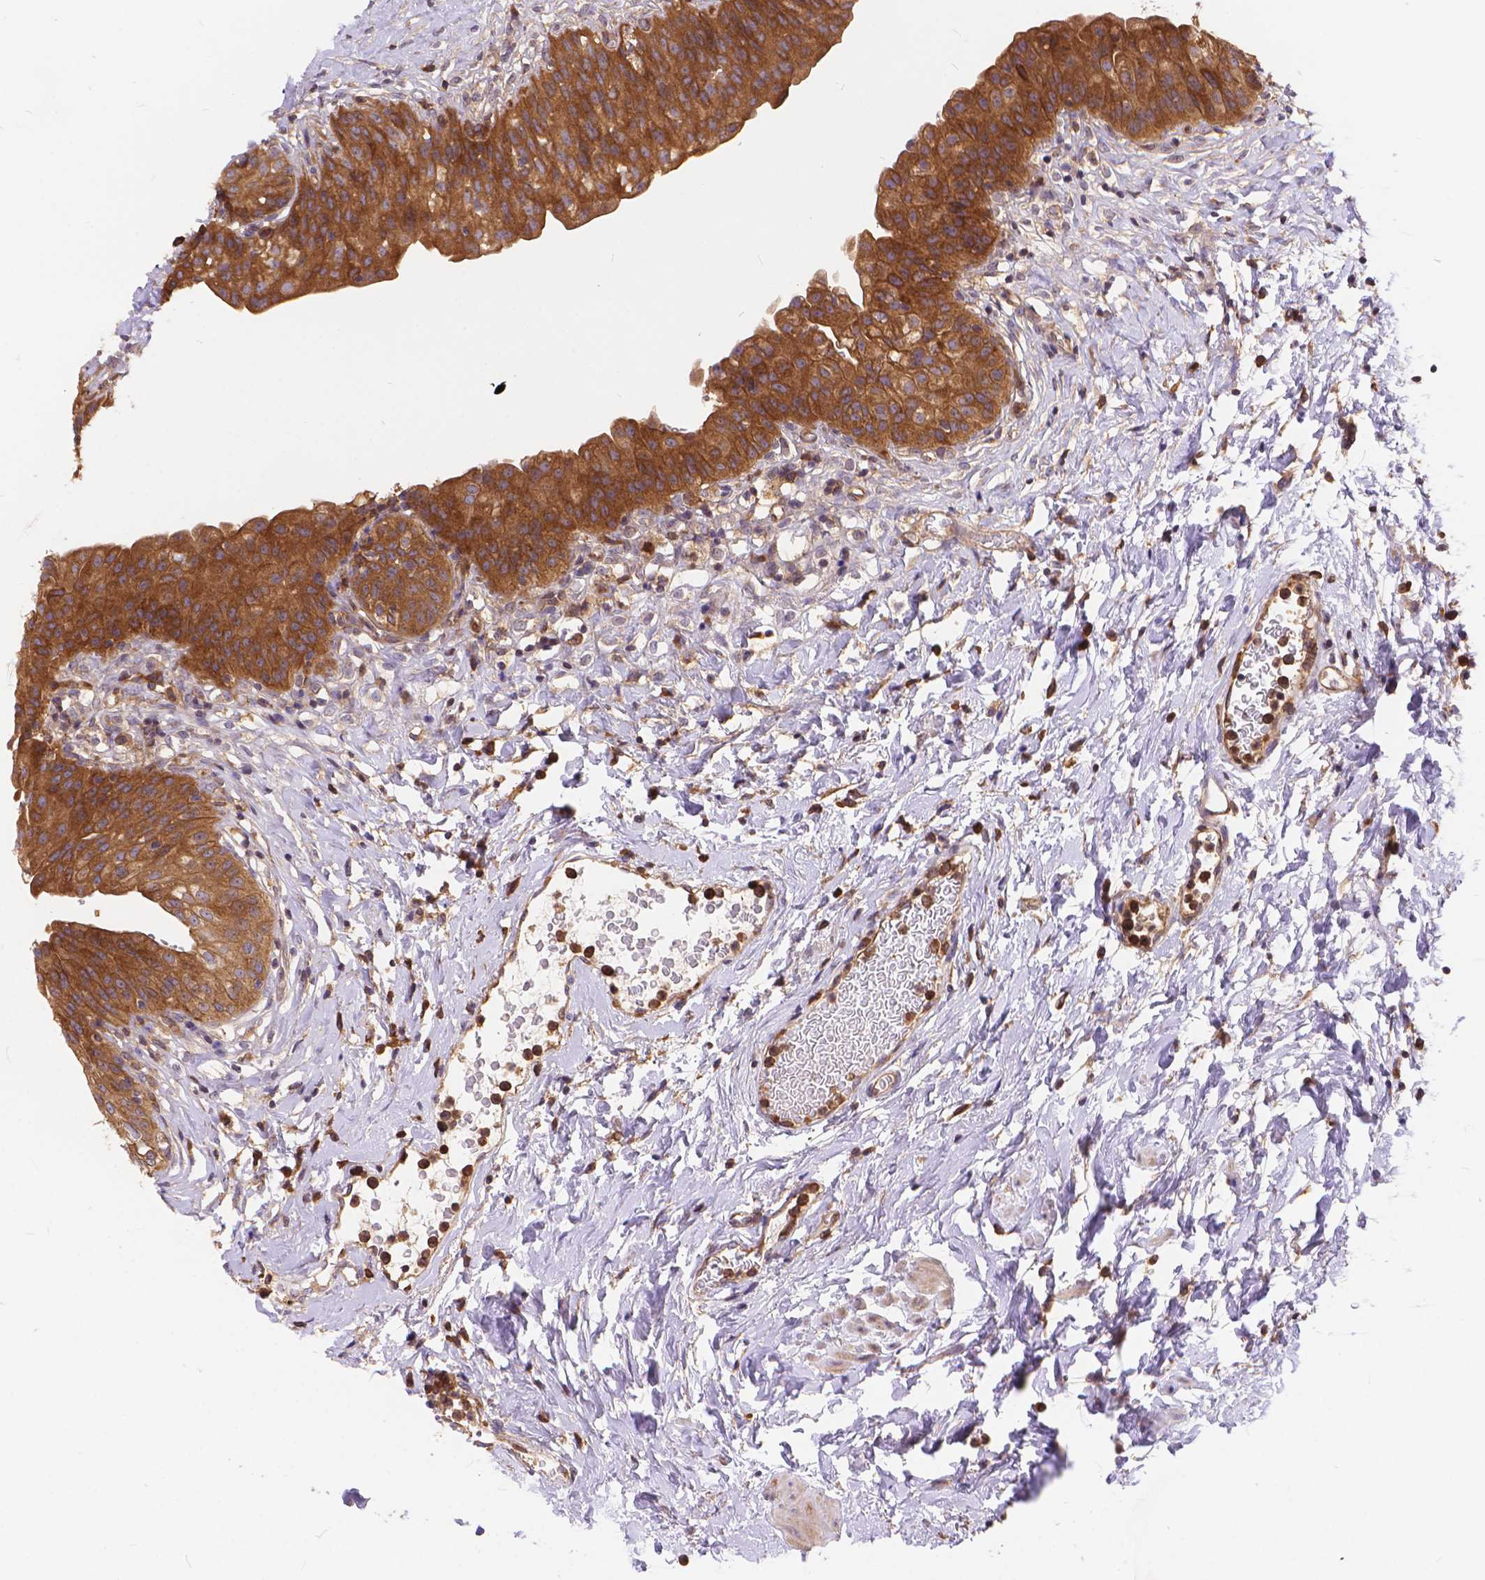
{"staining": {"intensity": "strong", "quantity": ">75%", "location": "cytoplasmic/membranous,nuclear"}, "tissue": "urinary bladder", "cell_type": "Urothelial cells", "image_type": "normal", "snomed": [{"axis": "morphology", "description": "Normal tissue, NOS"}, {"axis": "topography", "description": "Urinary bladder"}], "caption": "There is high levels of strong cytoplasmic/membranous,nuclear staining in urothelial cells of benign urinary bladder, as demonstrated by immunohistochemical staining (brown color).", "gene": "ARAP1", "patient": {"sex": "male", "age": 76}}